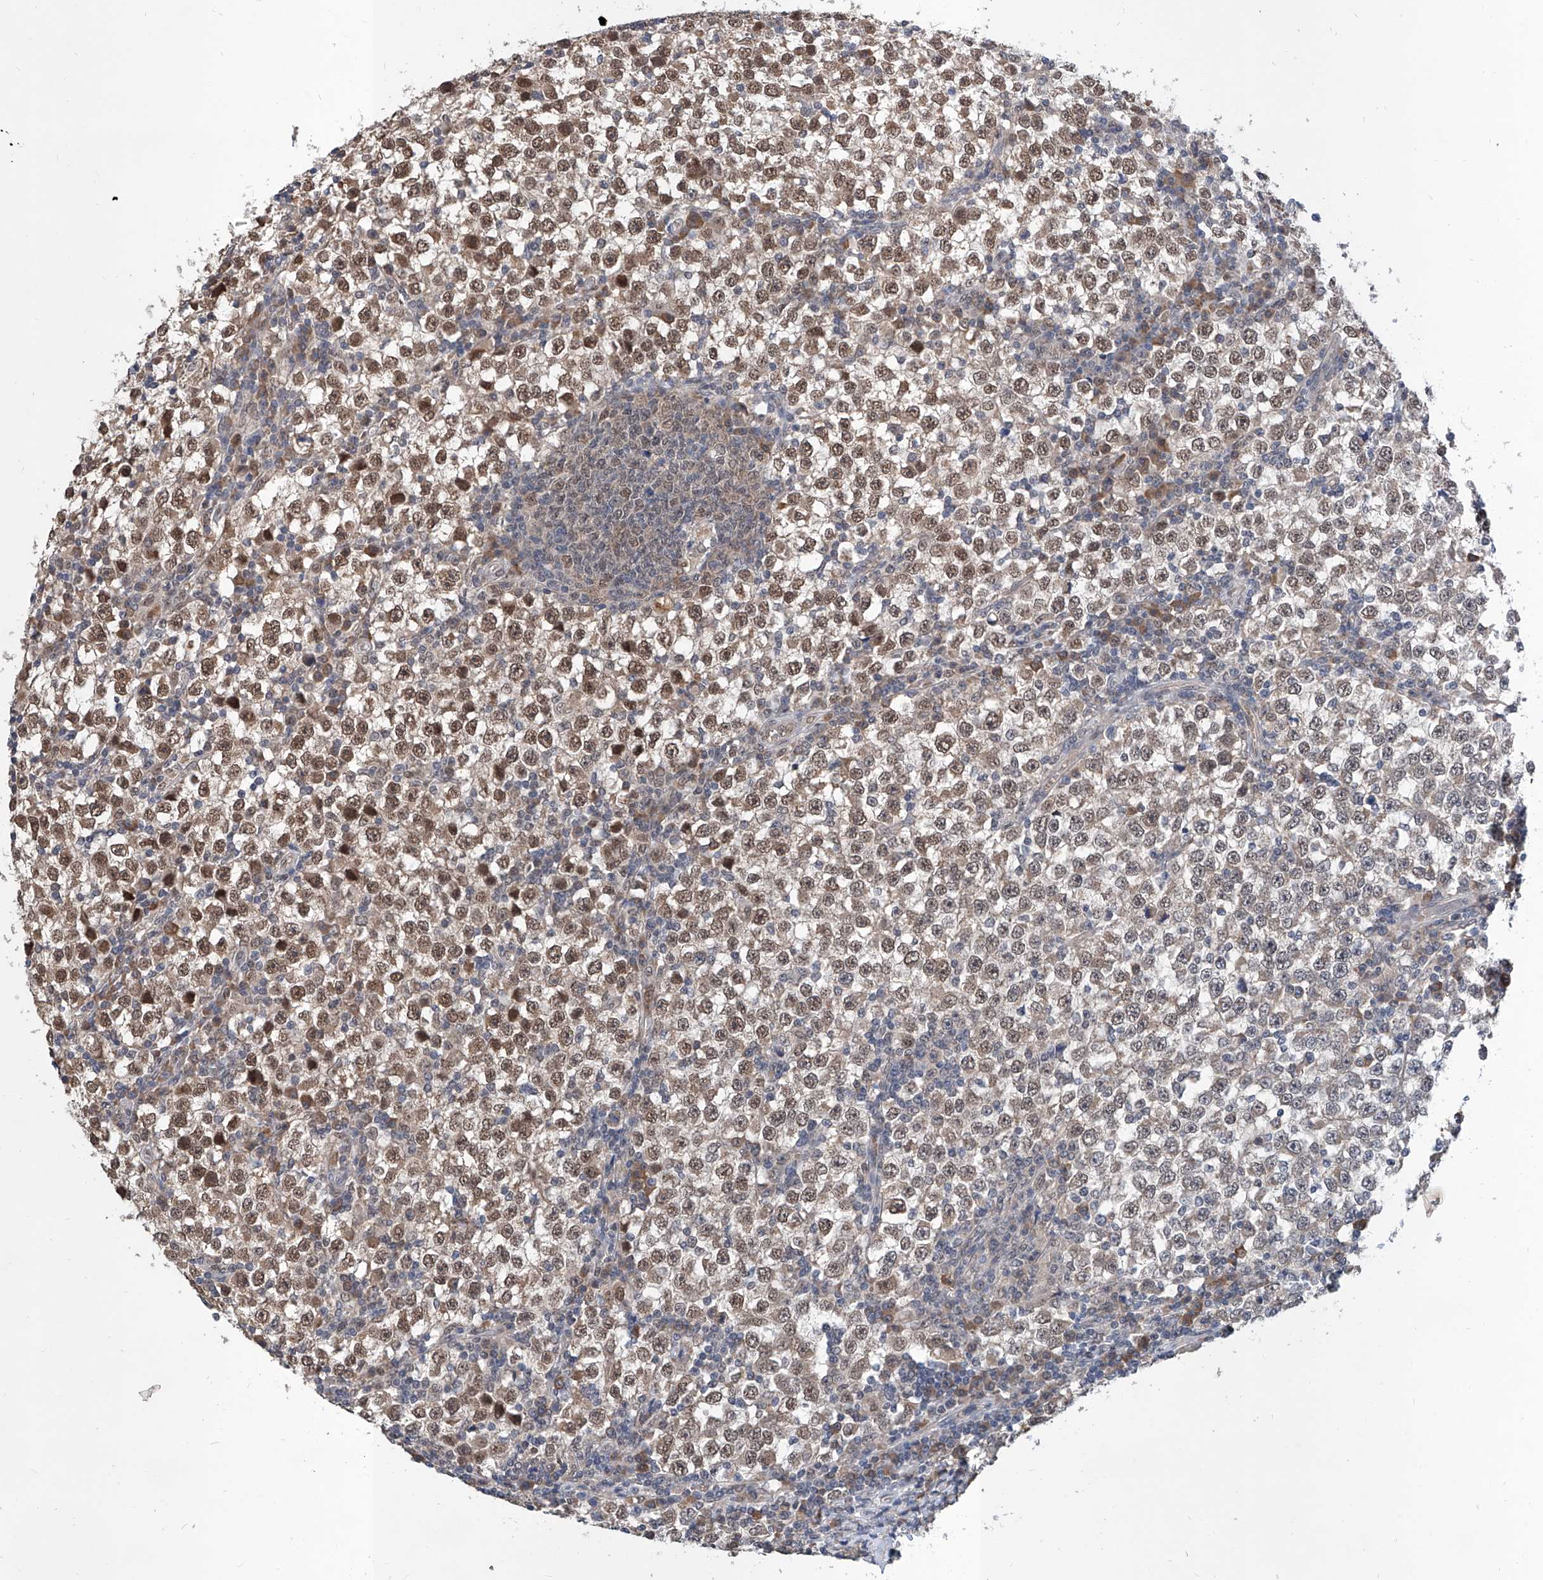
{"staining": {"intensity": "moderate", "quantity": "25%-75%", "location": "nuclear"}, "tissue": "testis cancer", "cell_type": "Tumor cells", "image_type": "cancer", "snomed": [{"axis": "morphology", "description": "Seminoma, NOS"}, {"axis": "topography", "description": "Testis"}], "caption": "Tumor cells reveal medium levels of moderate nuclear positivity in about 25%-75% of cells in testis cancer. Immunohistochemistry stains the protein in brown and the nuclei are stained blue.", "gene": "CARMIL3", "patient": {"sex": "male", "age": 65}}